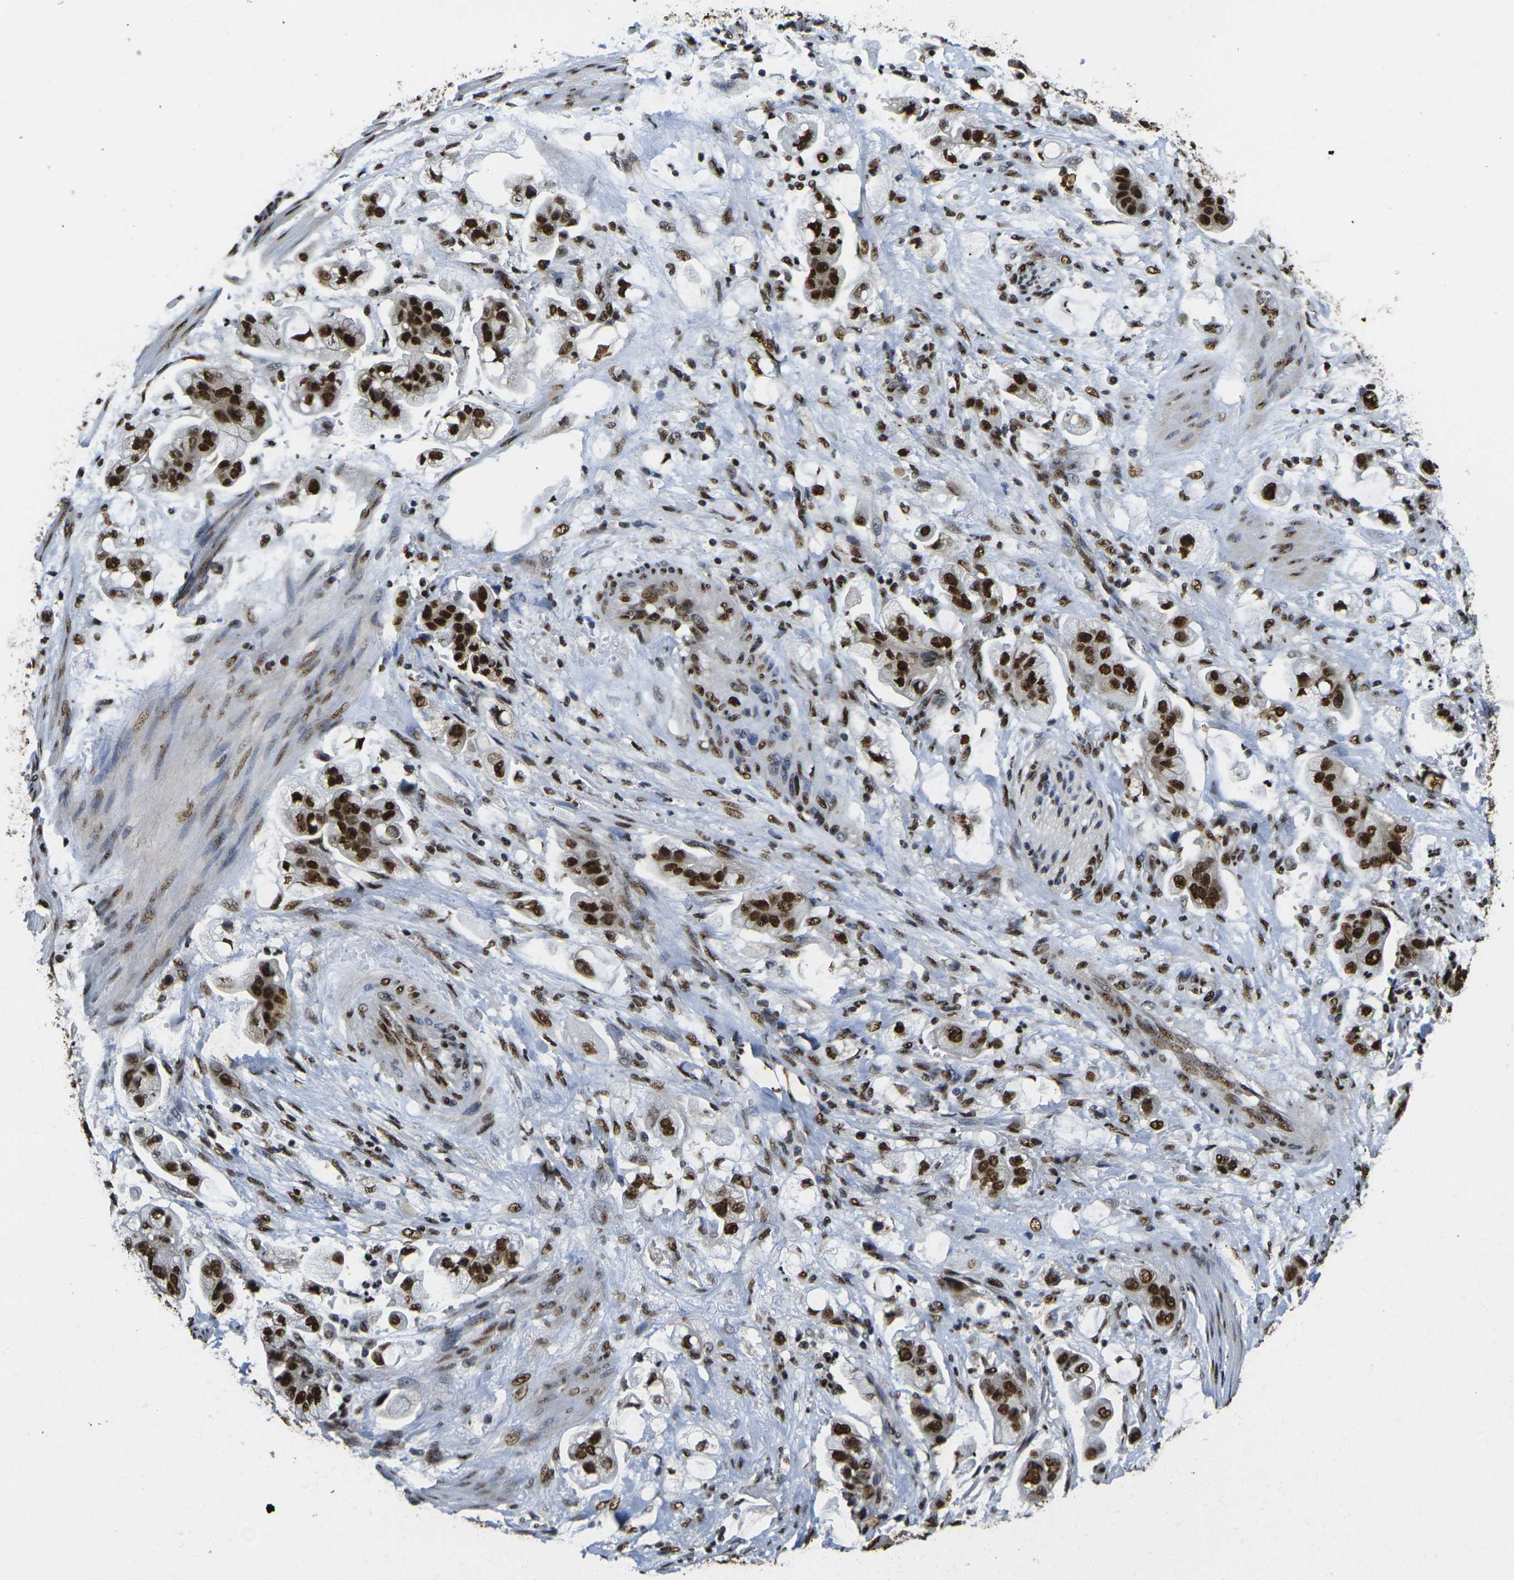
{"staining": {"intensity": "strong", "quantity": ">75%", "location": "nuclear"}, "tissue": "stomach cancer", "cell_type": "Tumor cells", "image_type": "cancer", "snomed": [{"axis": "morphology", "description": "Adenocarcinoma, NOS"}, {"axis": "topography", "description": "Stomach"}], "caption": "Tumor cells show high levels of strong nuclear expression in approximately >75% of cells in stomach adenocarcinoma. Nuclei are stained in blue.", "gene": "SMARCC1", "patient": {"sex": "male", "age": 62}}